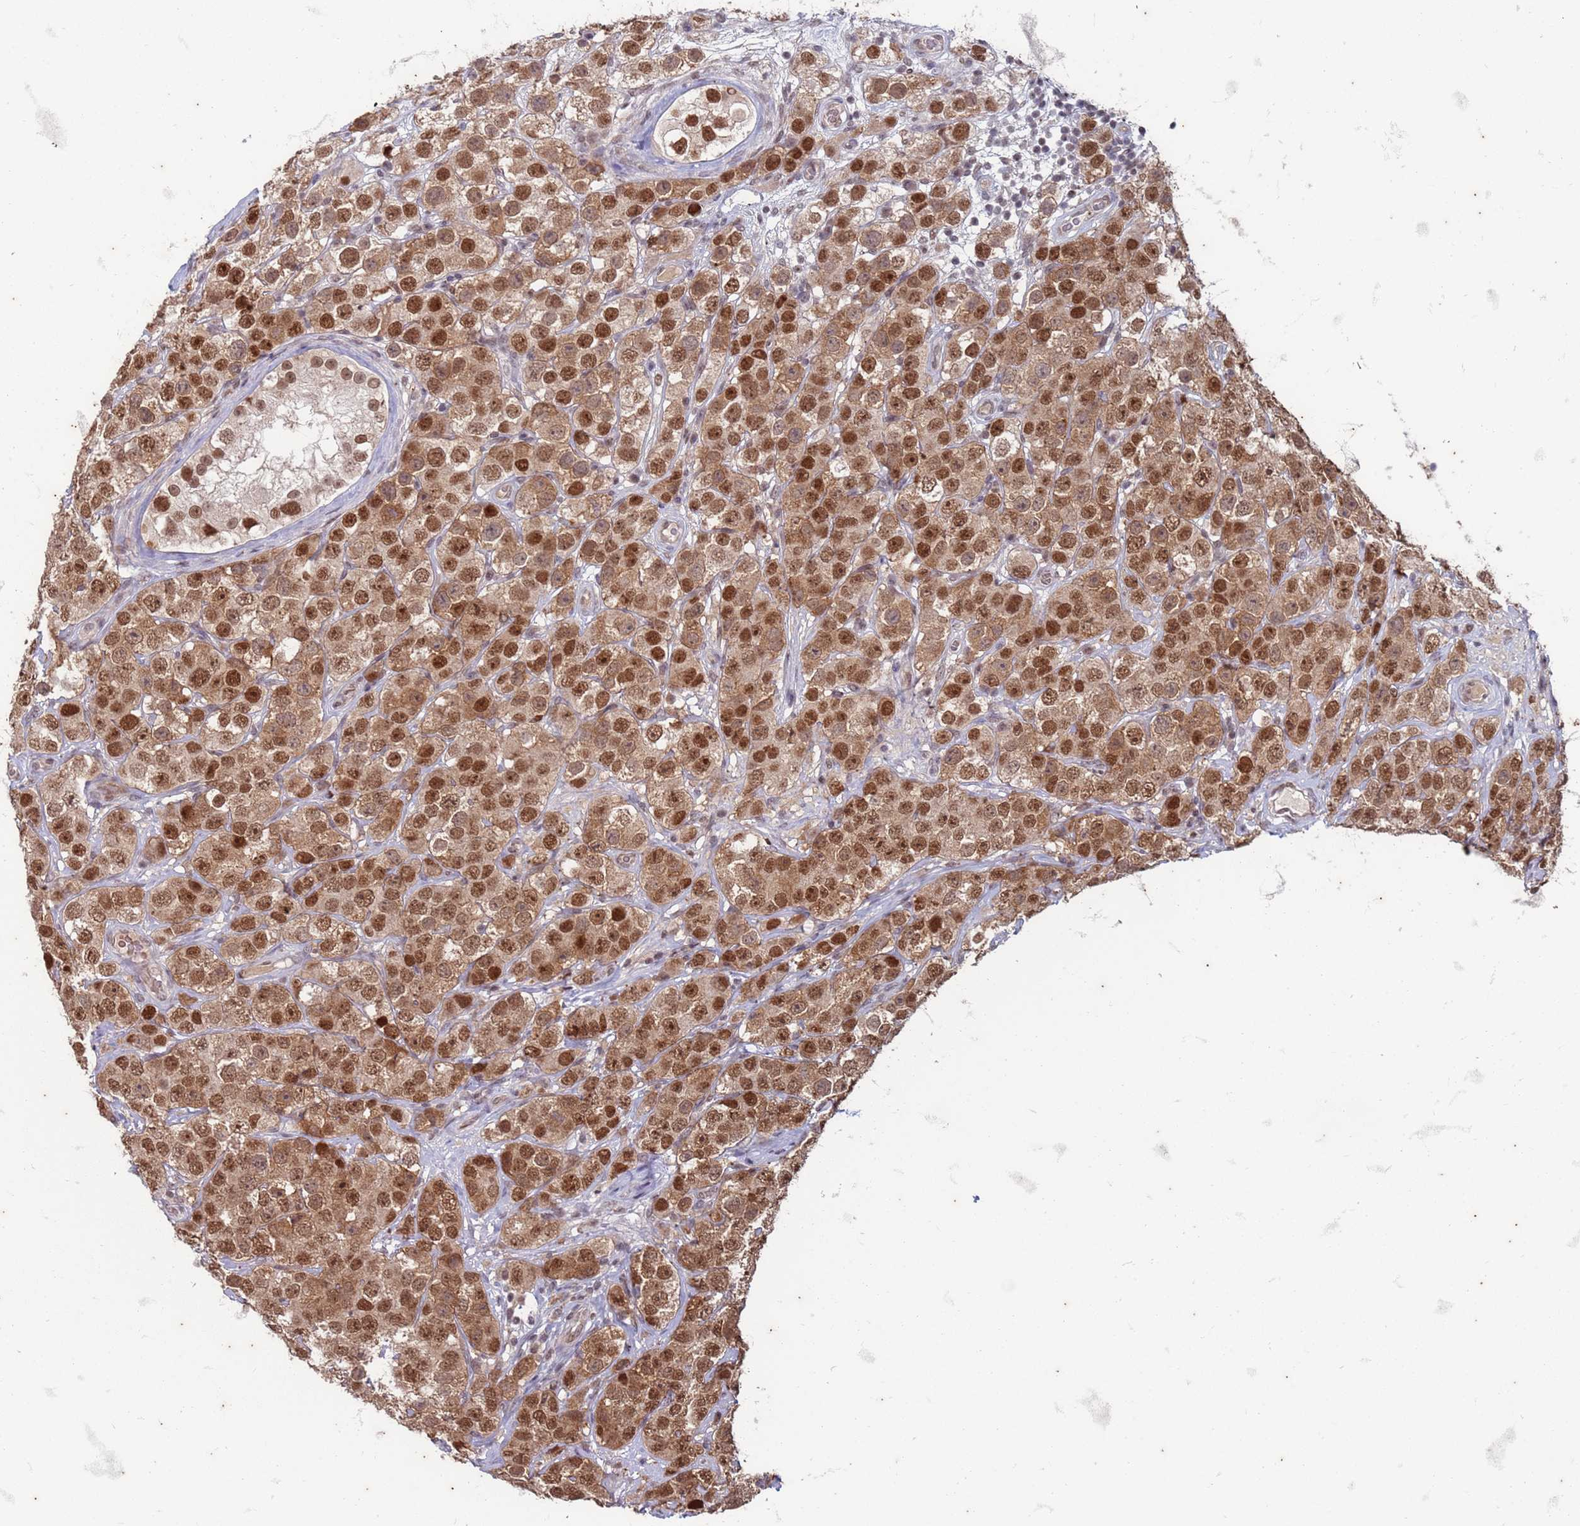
{"staining": {"intensity": "moderate", "quantity": ">75%", "location": "cytoplasmic/membranous,nuclear"}, "tissue": "testis cancer", "cell_type": "Tumor cells", "image_type": "cancer", "snomed": [{"axis": "morphology", "description": "Seminoma, NOS"}, {"axis": "topography", "description": "Testis"}], "caption": "The immunohistochemical stain highlights moderate cytoplasmic/membranous and nuclear staining in tumor cells of testis cancer tissue. The protein of interest is stained brown, and the nuclei are stained in blue (DAB (3,3'-diaminobenzidine) IHC with brightfield microscopy, high magnification).", "gene": "TRMT6", "patient": {"sex": "male", "age": 28}}